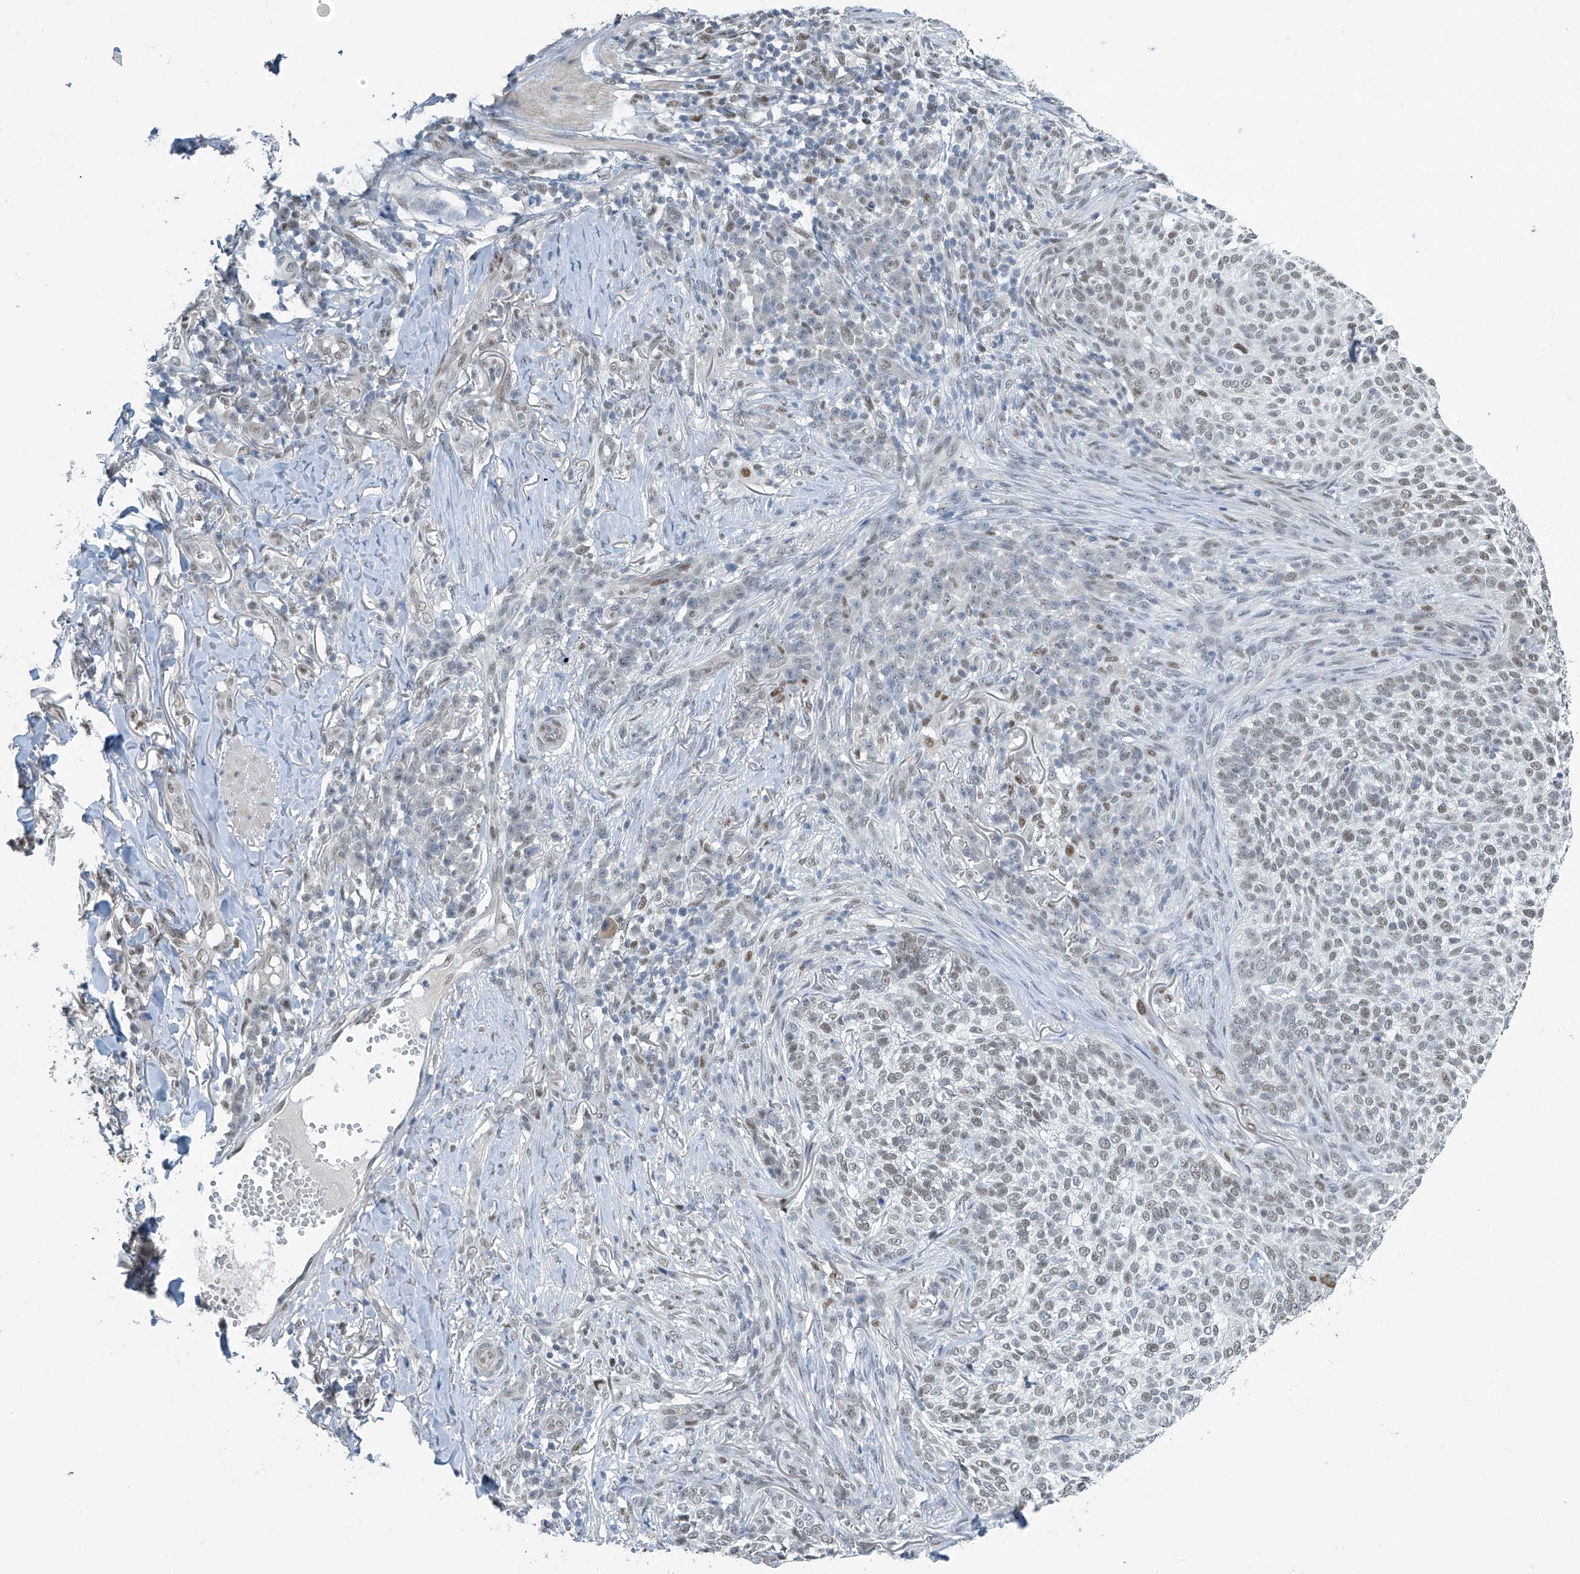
{"staining": {"intensity": "weak", "quantity": "25%-75%", "location": "nuclear"}, "tissue": "skin cancer", "cell_type": "Tumor cells", "image_type": "cancer", "snomed": [{"axis": "morphology", "description": "Basal cell carcinoma"}, {"axis": "topography", "description": "Skin"}], "caption": "Skin cancer (basal cell carcinoma) tissue shows weak nuclear staining in approximately 25%-75% of tumor cells Using DAB (brown) and hematoxylin (blue) stains, captured at high magnification using brightfield microscopy.", "gene": "TAF8", "patient": {"sex": "female", "age": 64}}